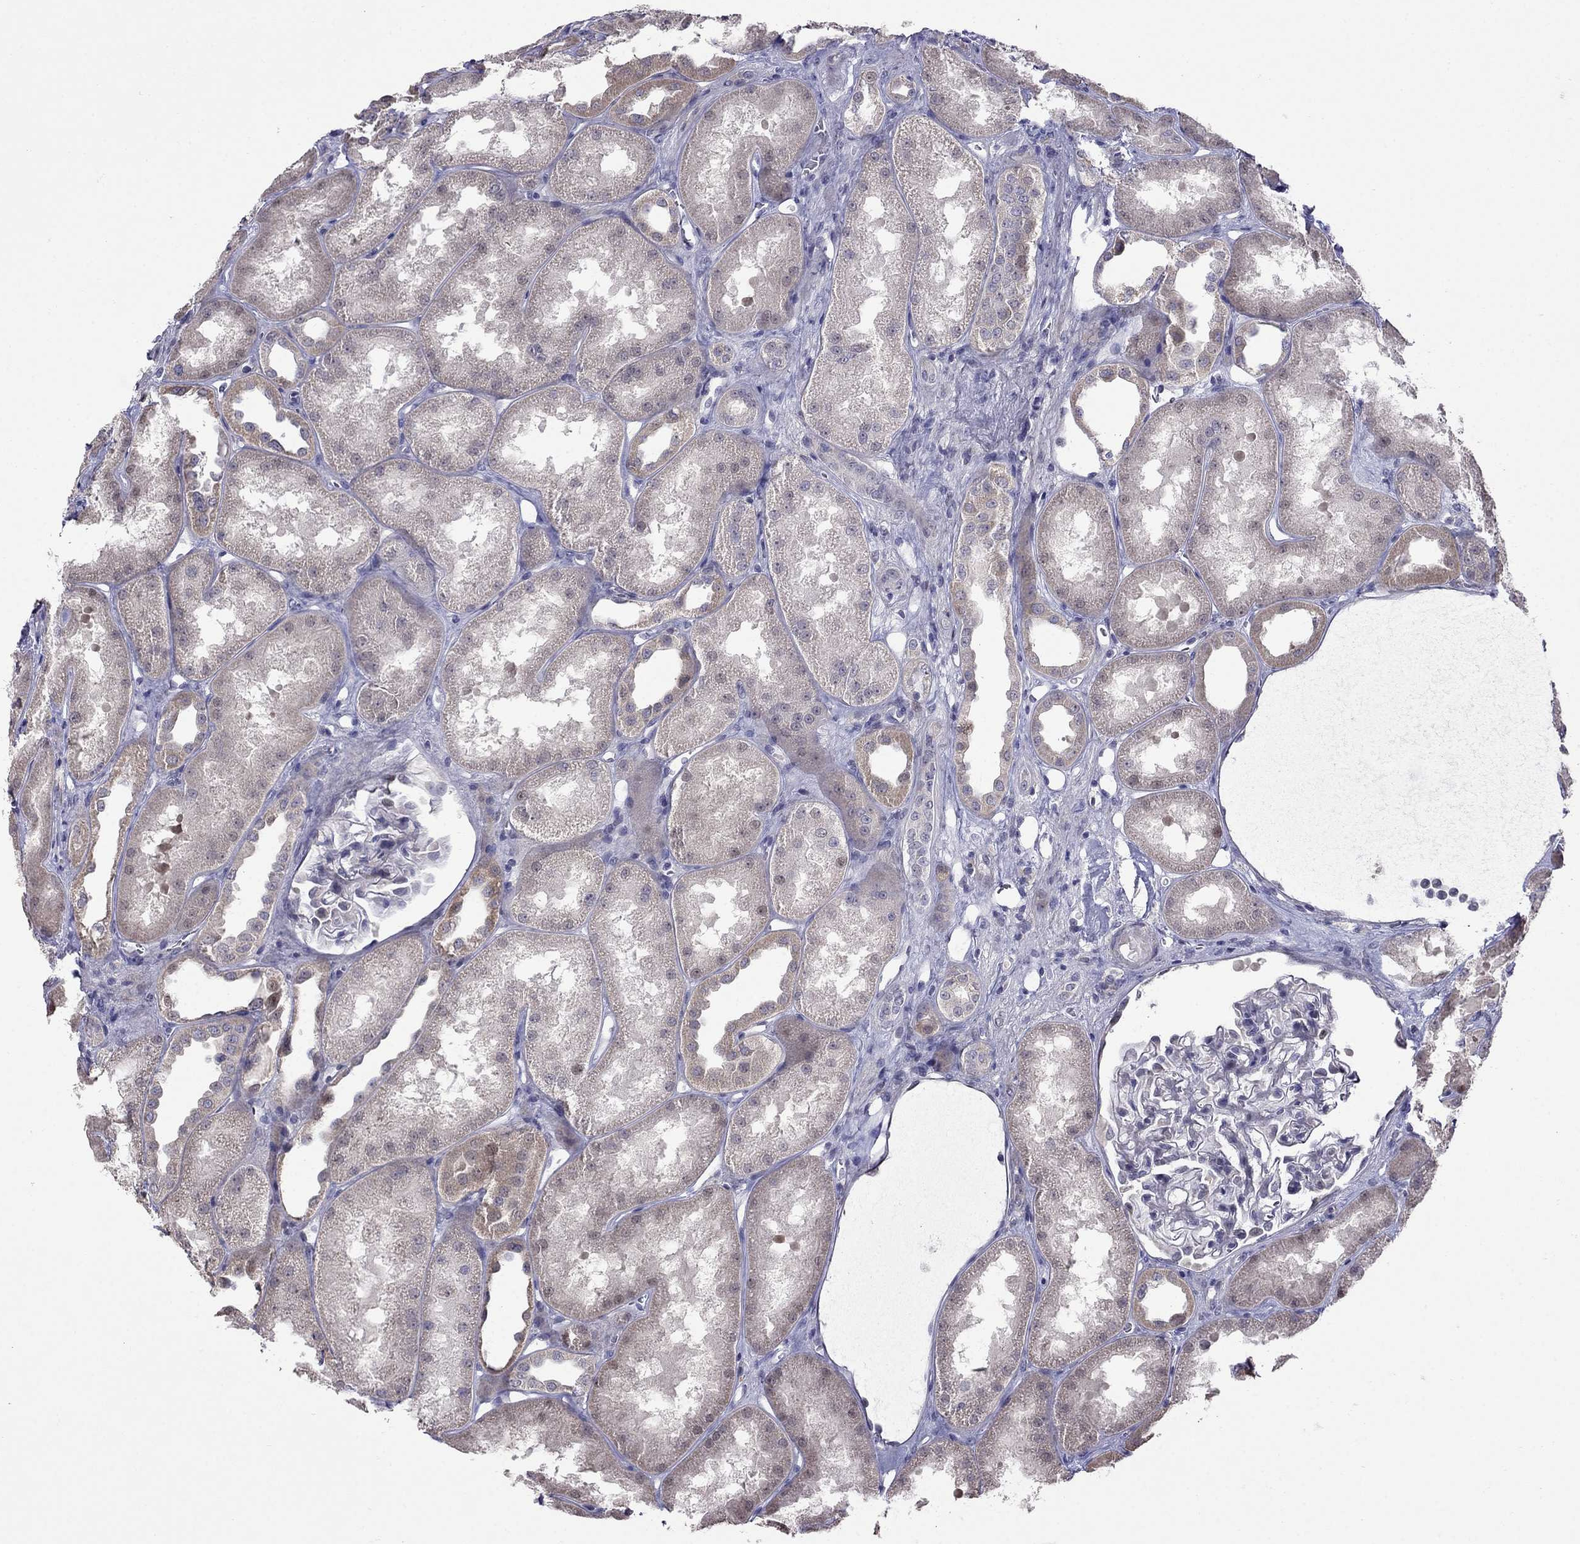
{"staining": {"intensity": "negative", "quantity": "none", "location": "none"}, "tissue": "kidney", "cell_type": "Cells in glomeruli", "image_type": "normal", "snomed": [{"axis": "morphology", "description": "Normal tissue, NOS"}, {"axis": "topography", "description": "Kidney"}], "caption": "This is an immunohistochemistry (IHC) image of benign kidney. There is no staining in cells in glomeruli.", "gene": "LRRC39", "patient": {"sex": "male", "age": 61}}